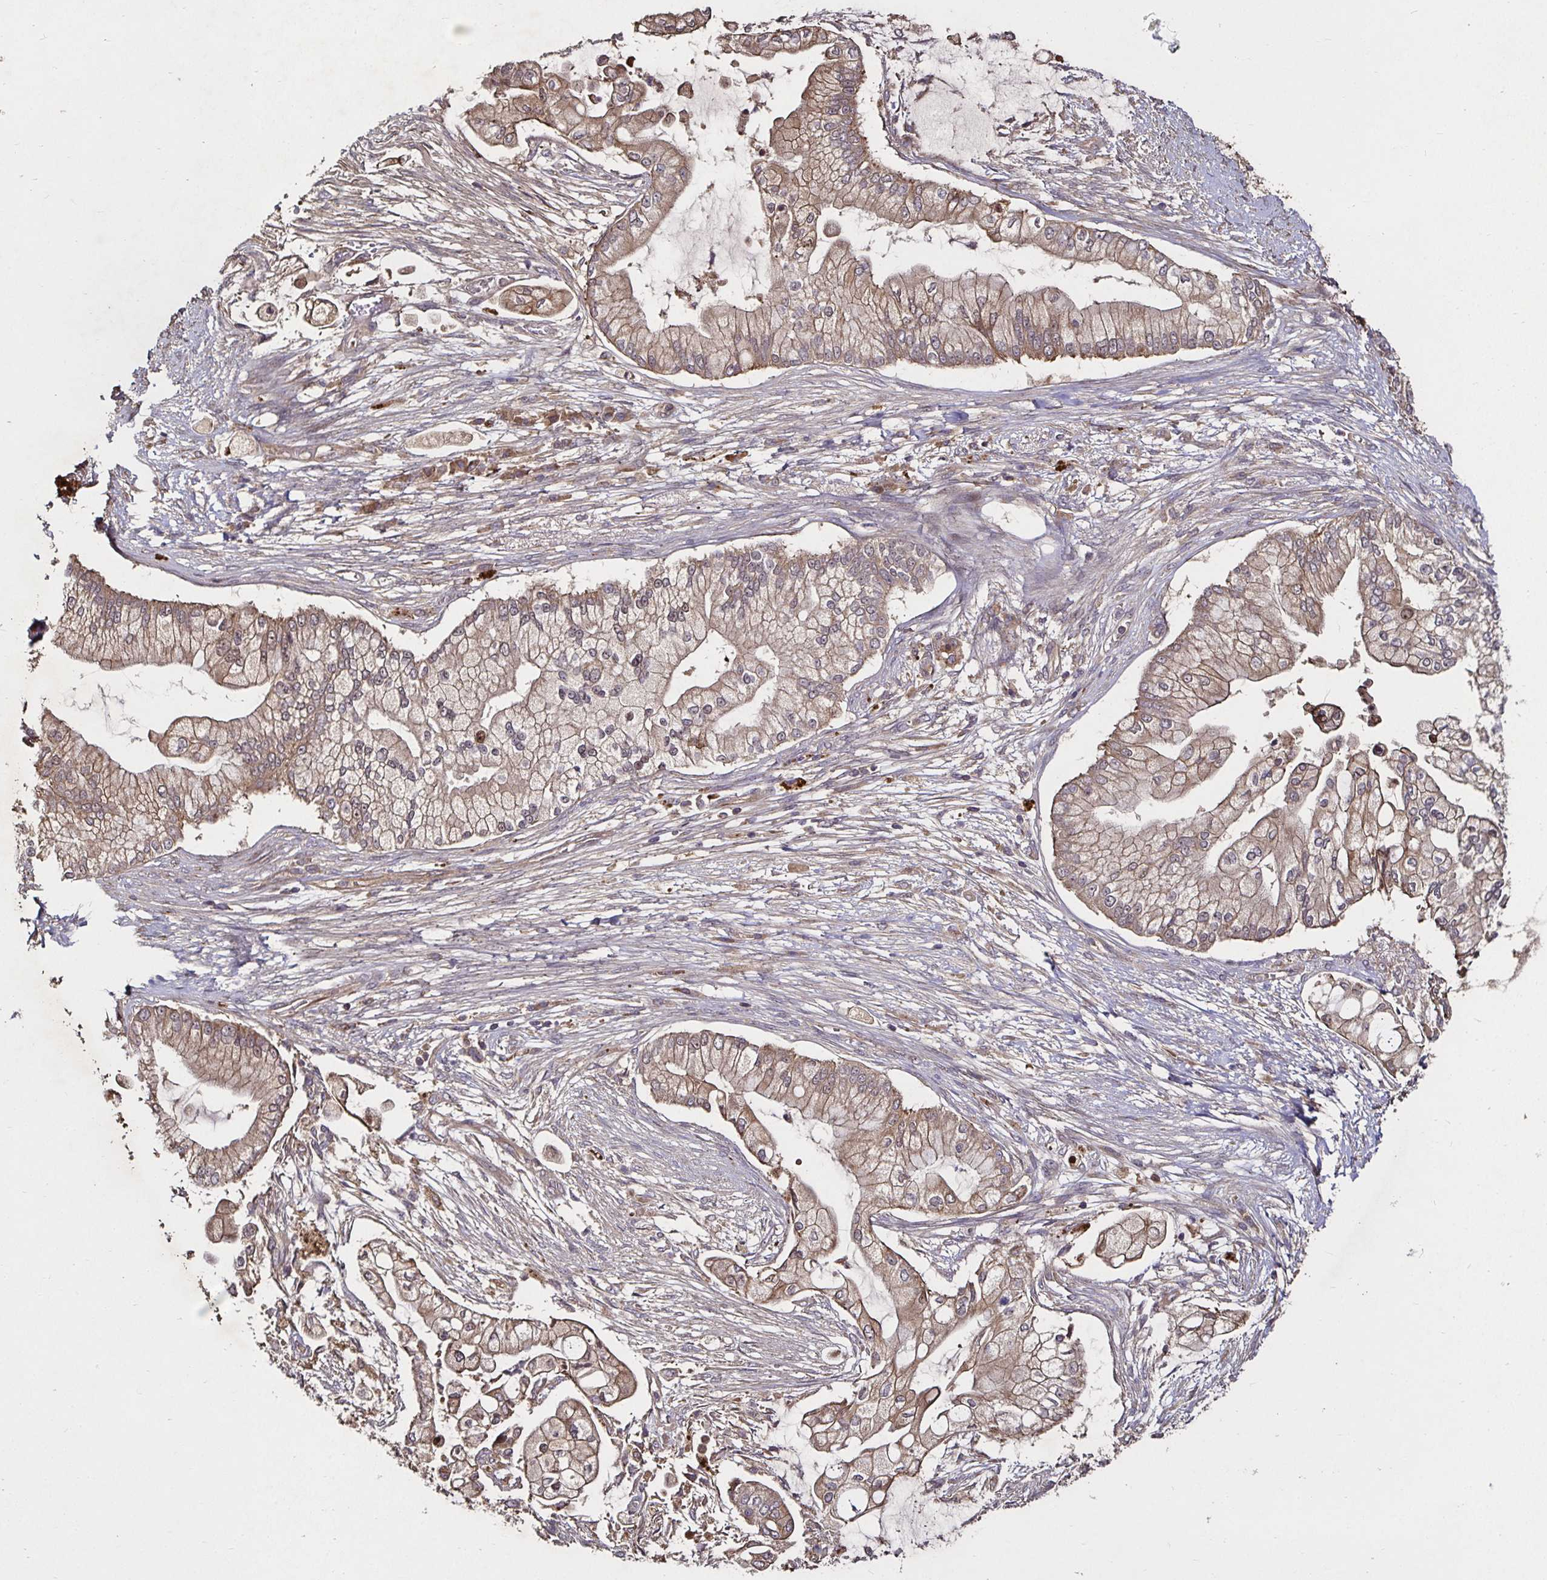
{"staining": {"intensity": "weak", "quantity": "25%-75%", "location": "cytoplasmic/membranous"}, "tissue": "pancreatic cancer", "cell_type": "Tumor cells", "image_type": "cancer", "snomed": [{"axis": "morphology", "description": "Adenocarcinoma, NOS"}, {"axis": "topography", "description": "Pancreas"}], "caption": "A micrograph of pancreatic cancer stained for a protein displays weak cytoplasmic/membranous brown staining in tumor cells.", "gene": "SMYD3", "patient": {"sex": "female", "age": 69}}